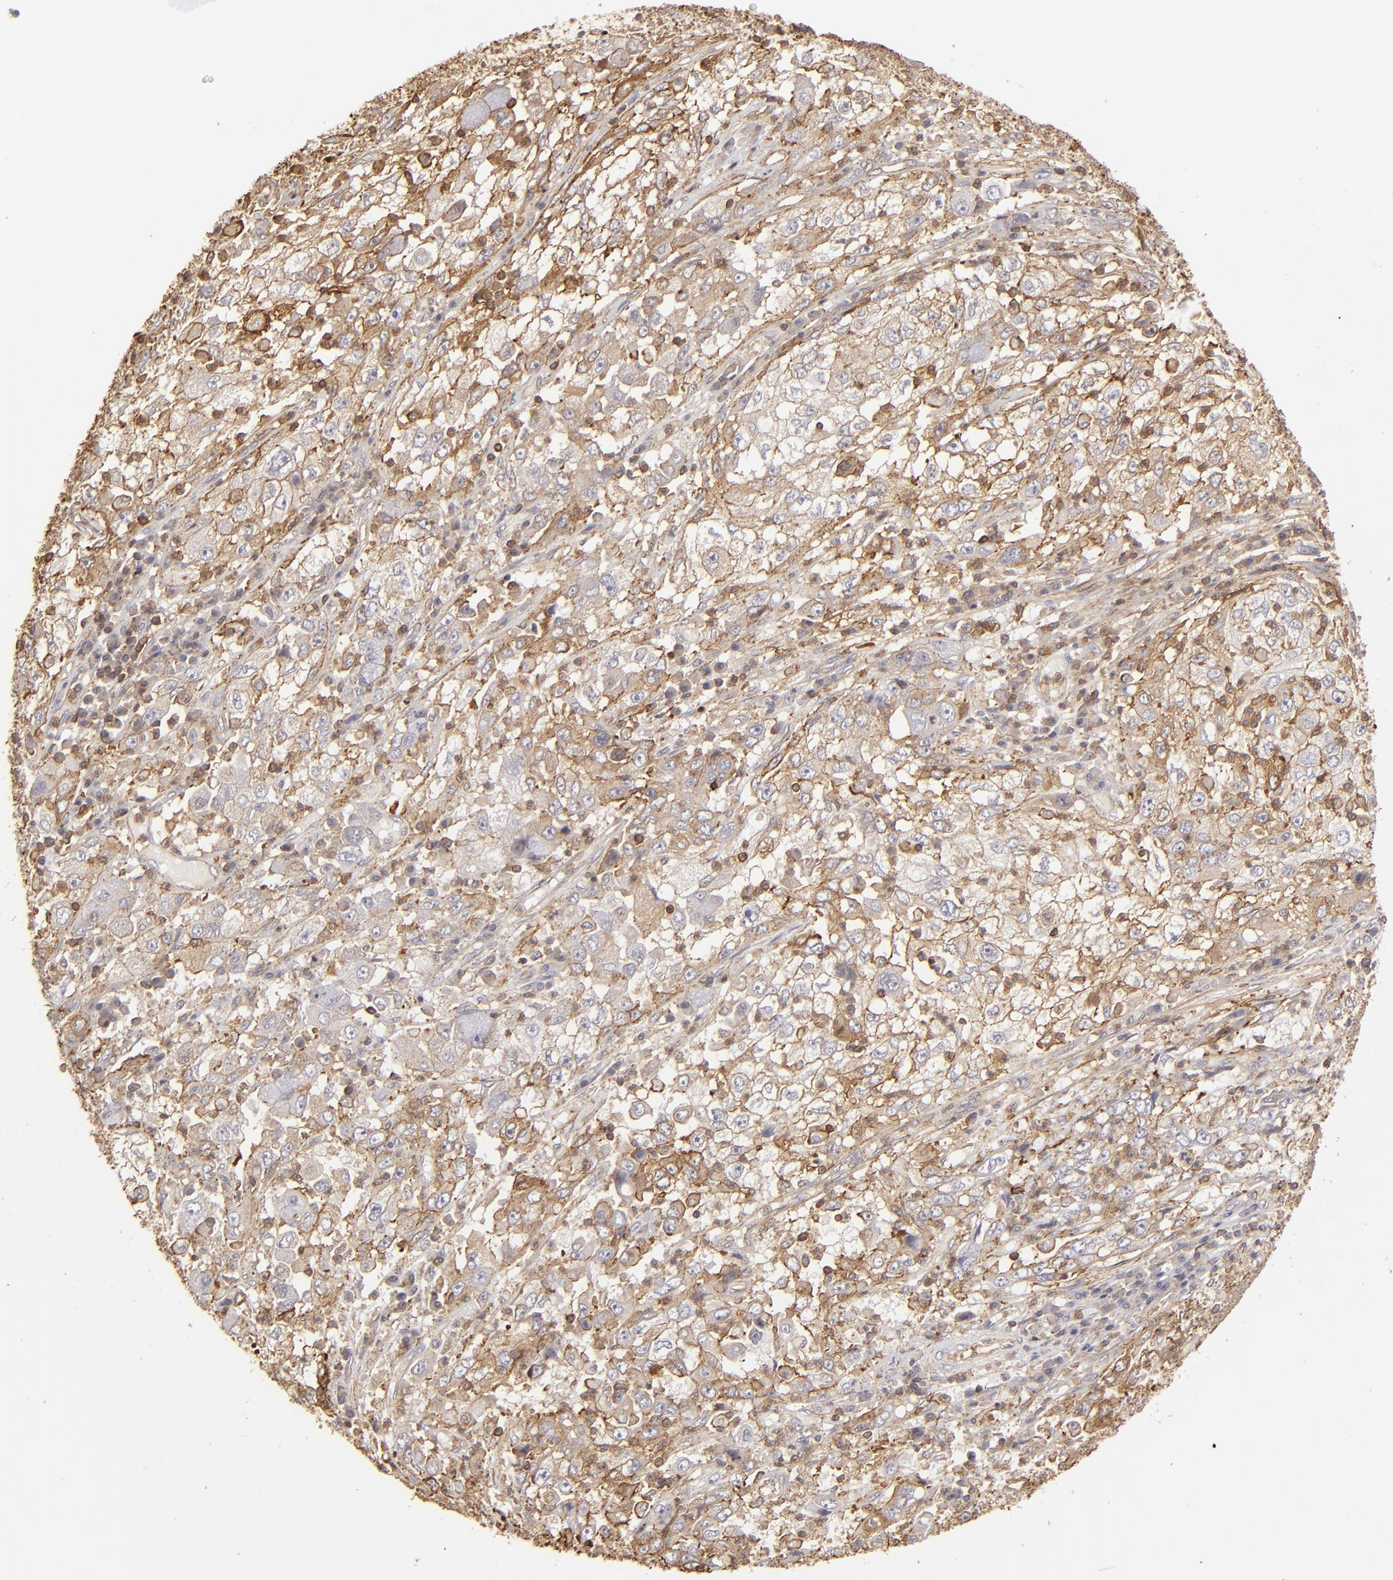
{"staining": {"intensity": "moderate", "quantity": ">75%", "location": "cytoplasmic/membranous"}, "tissue": "cervical cancer", "cell_type": "Tumor cells", "image_type": "cancer", "snomed": [{"axis": "morphology", "description": "Squamous cell carcinoma, NOS"}, {"axis": "topography", "description": "Cervix"}], "caption": "Immunohistochemical staining of human cervical cancer (squamous cell carcinoma) reveals medium levels of moderate cytoplasmic/membranous protein staining in approximately >75% of tumor cells.", "gene": "ACTB", "patient": {"sex": "female", "age": 36}}